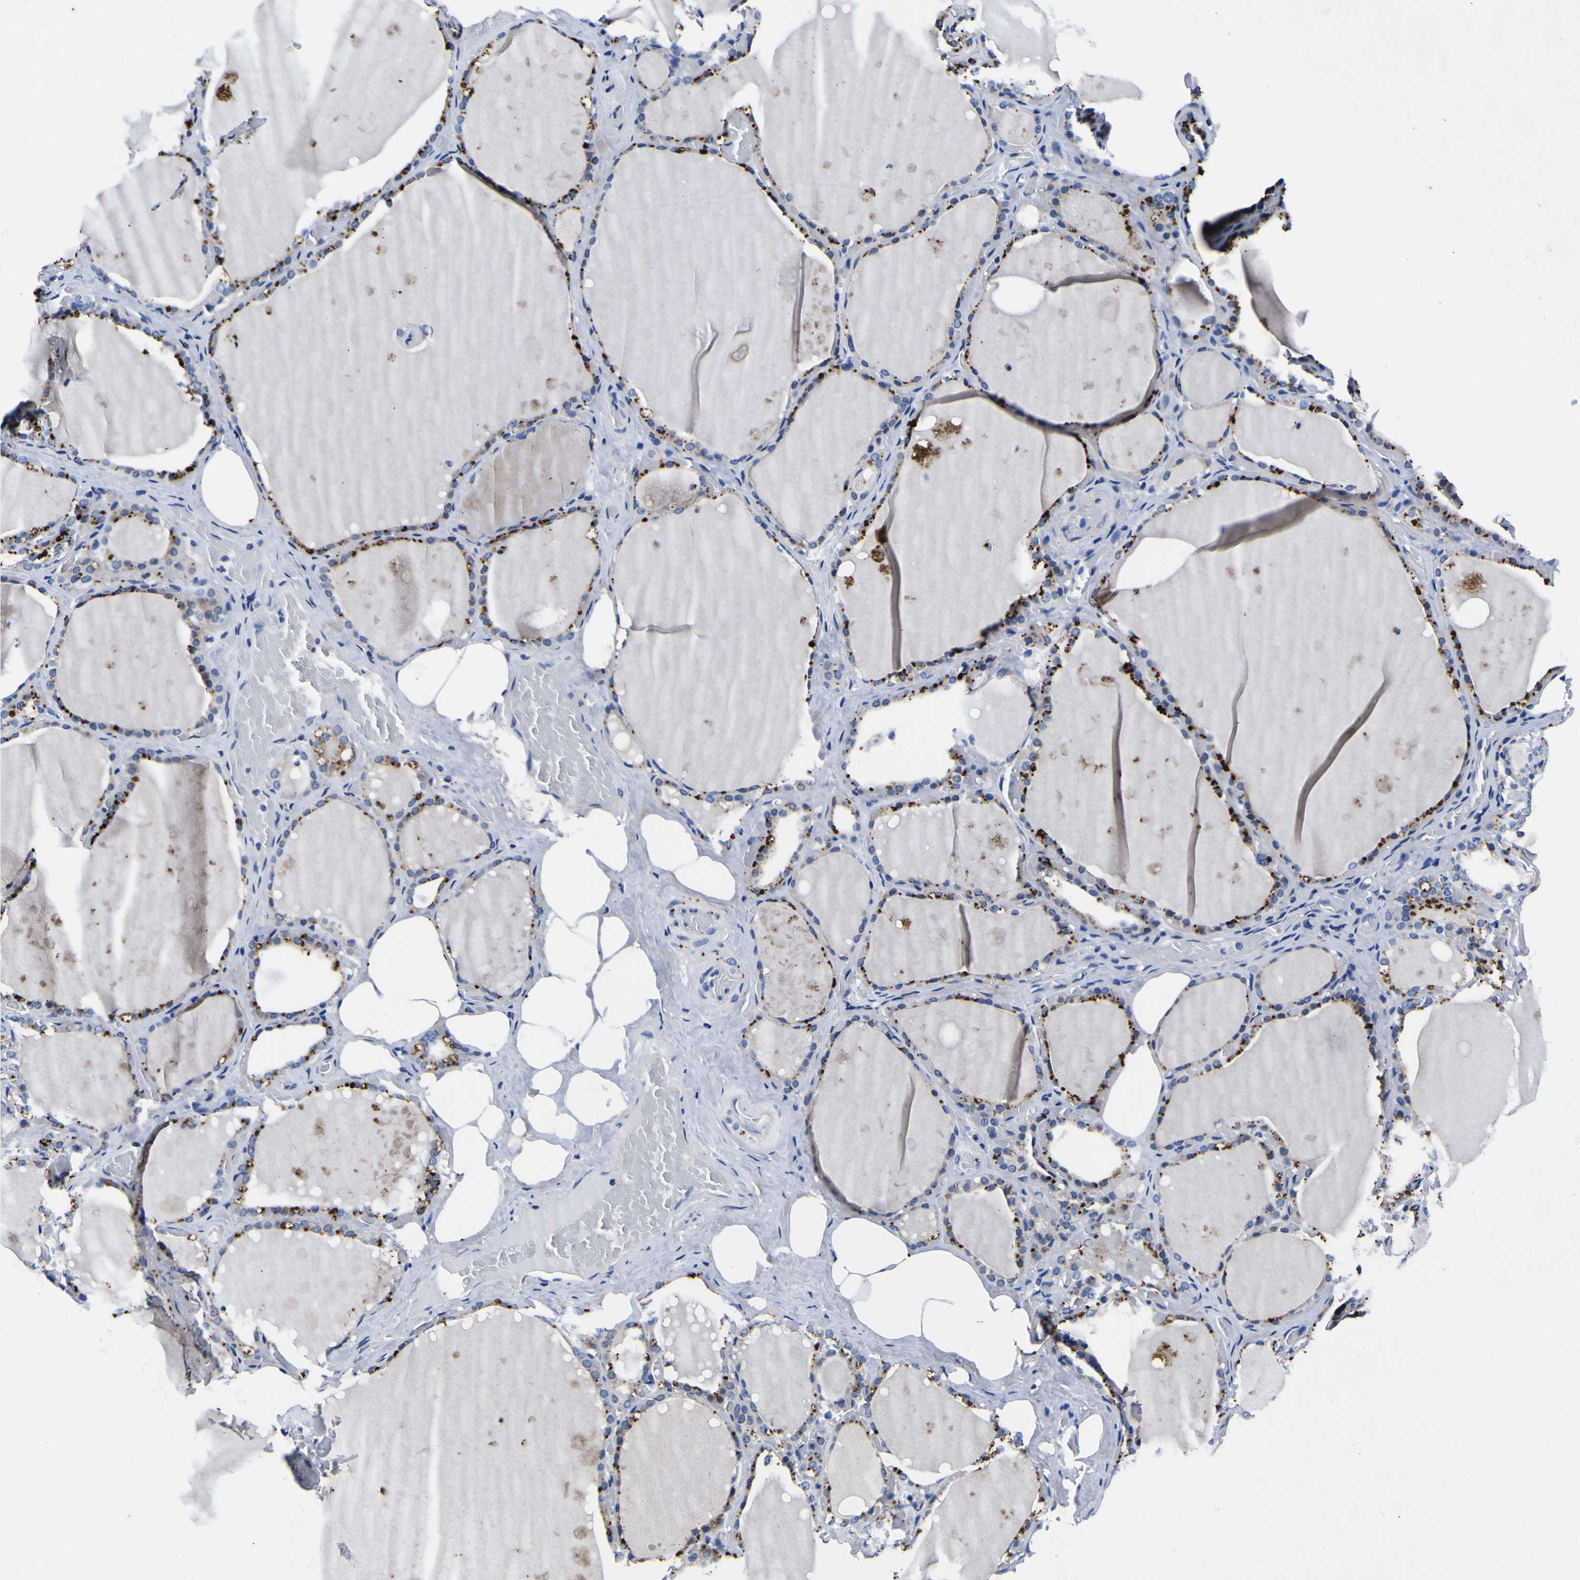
{"staining": {"intensity": "moderate", "quantity": ">75%", "location": "cytoplasmic/membranous"}, "tissue": "thyroid gland", "cell_type": "Glandular cells", "image_type": "normal", "snomed": [{"axis": "morphology", "description": "Normal tissue, NOS"}, {"axis": "topography", "description": "Thyroid gland"}], "caption": "IHC of unremarkable thyroid gland exhibits medium levels of moderate cytoplasmic/membranous expression in about >75% of glandular cells.", "gene": "IGFLR1", "patient": {"sex": "male", "age": 61}}